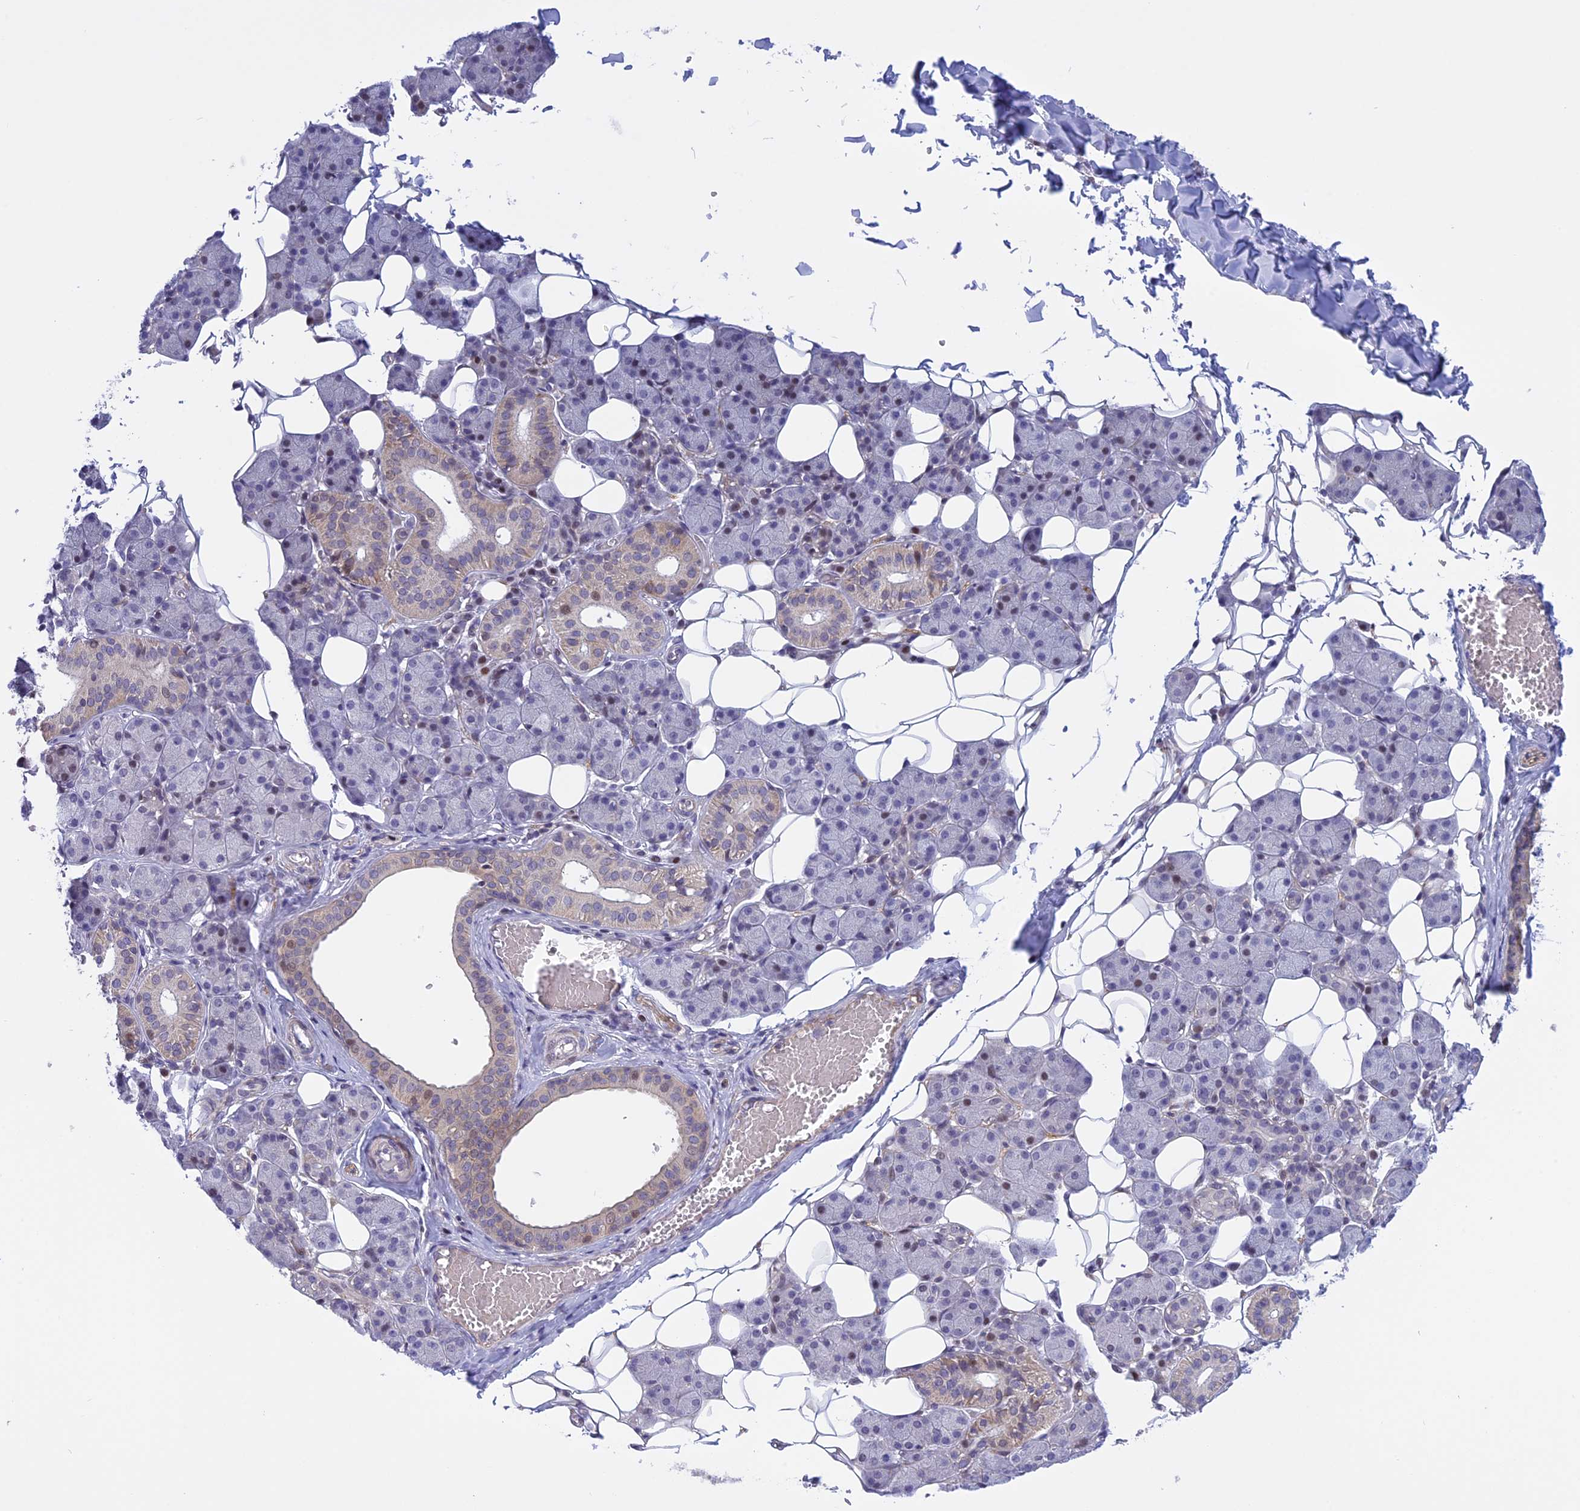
{"staining": {"intensity": "weak", "quantity": "<25%", "location": "cytoplasmic/membranous"}, "tissue": "salivary gland", "cell_type": "Glandular cells", "image_type": "normal", "snomed": [{"axis": "morphology", "description": "Normal tissue, NOS"}, {"axis": "topography", "description": "Salivary gland"}], "caption": "This photomicrograph is of normal salivary gland stained with immunohistochemistry to label a protein in brown with the nuclei are counter-stained blue. There is no expression in glandular cells. The staining is performed using DAB brown chromogen with nuclei counter-stained in using hematoxylin.", "gene": "CORO2A", "patient": {"sex": "female", "age": 33}}